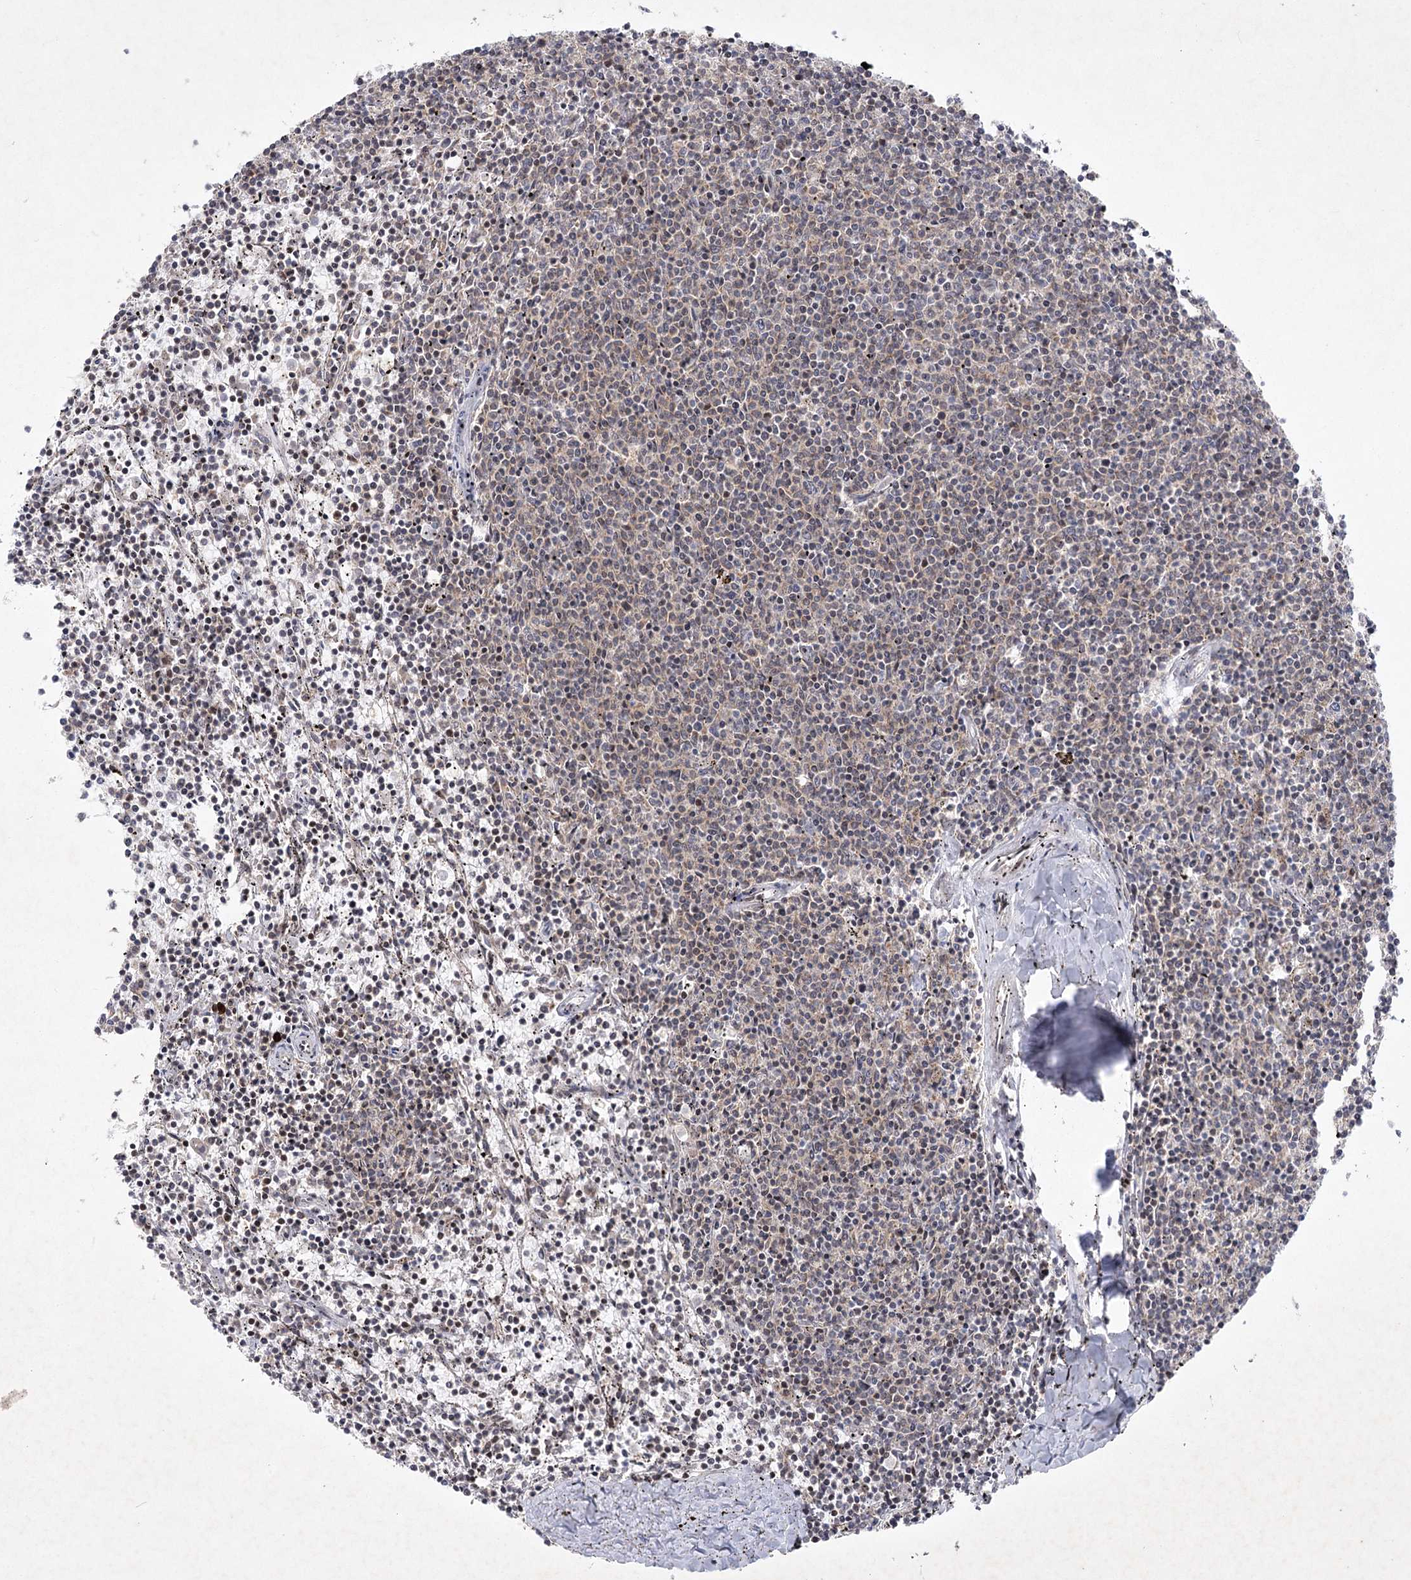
{"staining": {"intensity": "weak", "quantity": "<25%", "location": "cytoplasmic/membranous"}, "tissue": "lymphoma", "cell_type": "Tumor cells", "image_type": "cancer", "snomed": [{"axis": "morphology", "description": "Malignant lymphoma, non-Hodgkin's type, Low grade"}, {"axis": "topography", "description": "Spleen"}], "caption": "Tumor cells are negative for brown protein staining in lymphoma.", "gene": "MAP3K13", "patient": {"sex": "female", "age": 50}}